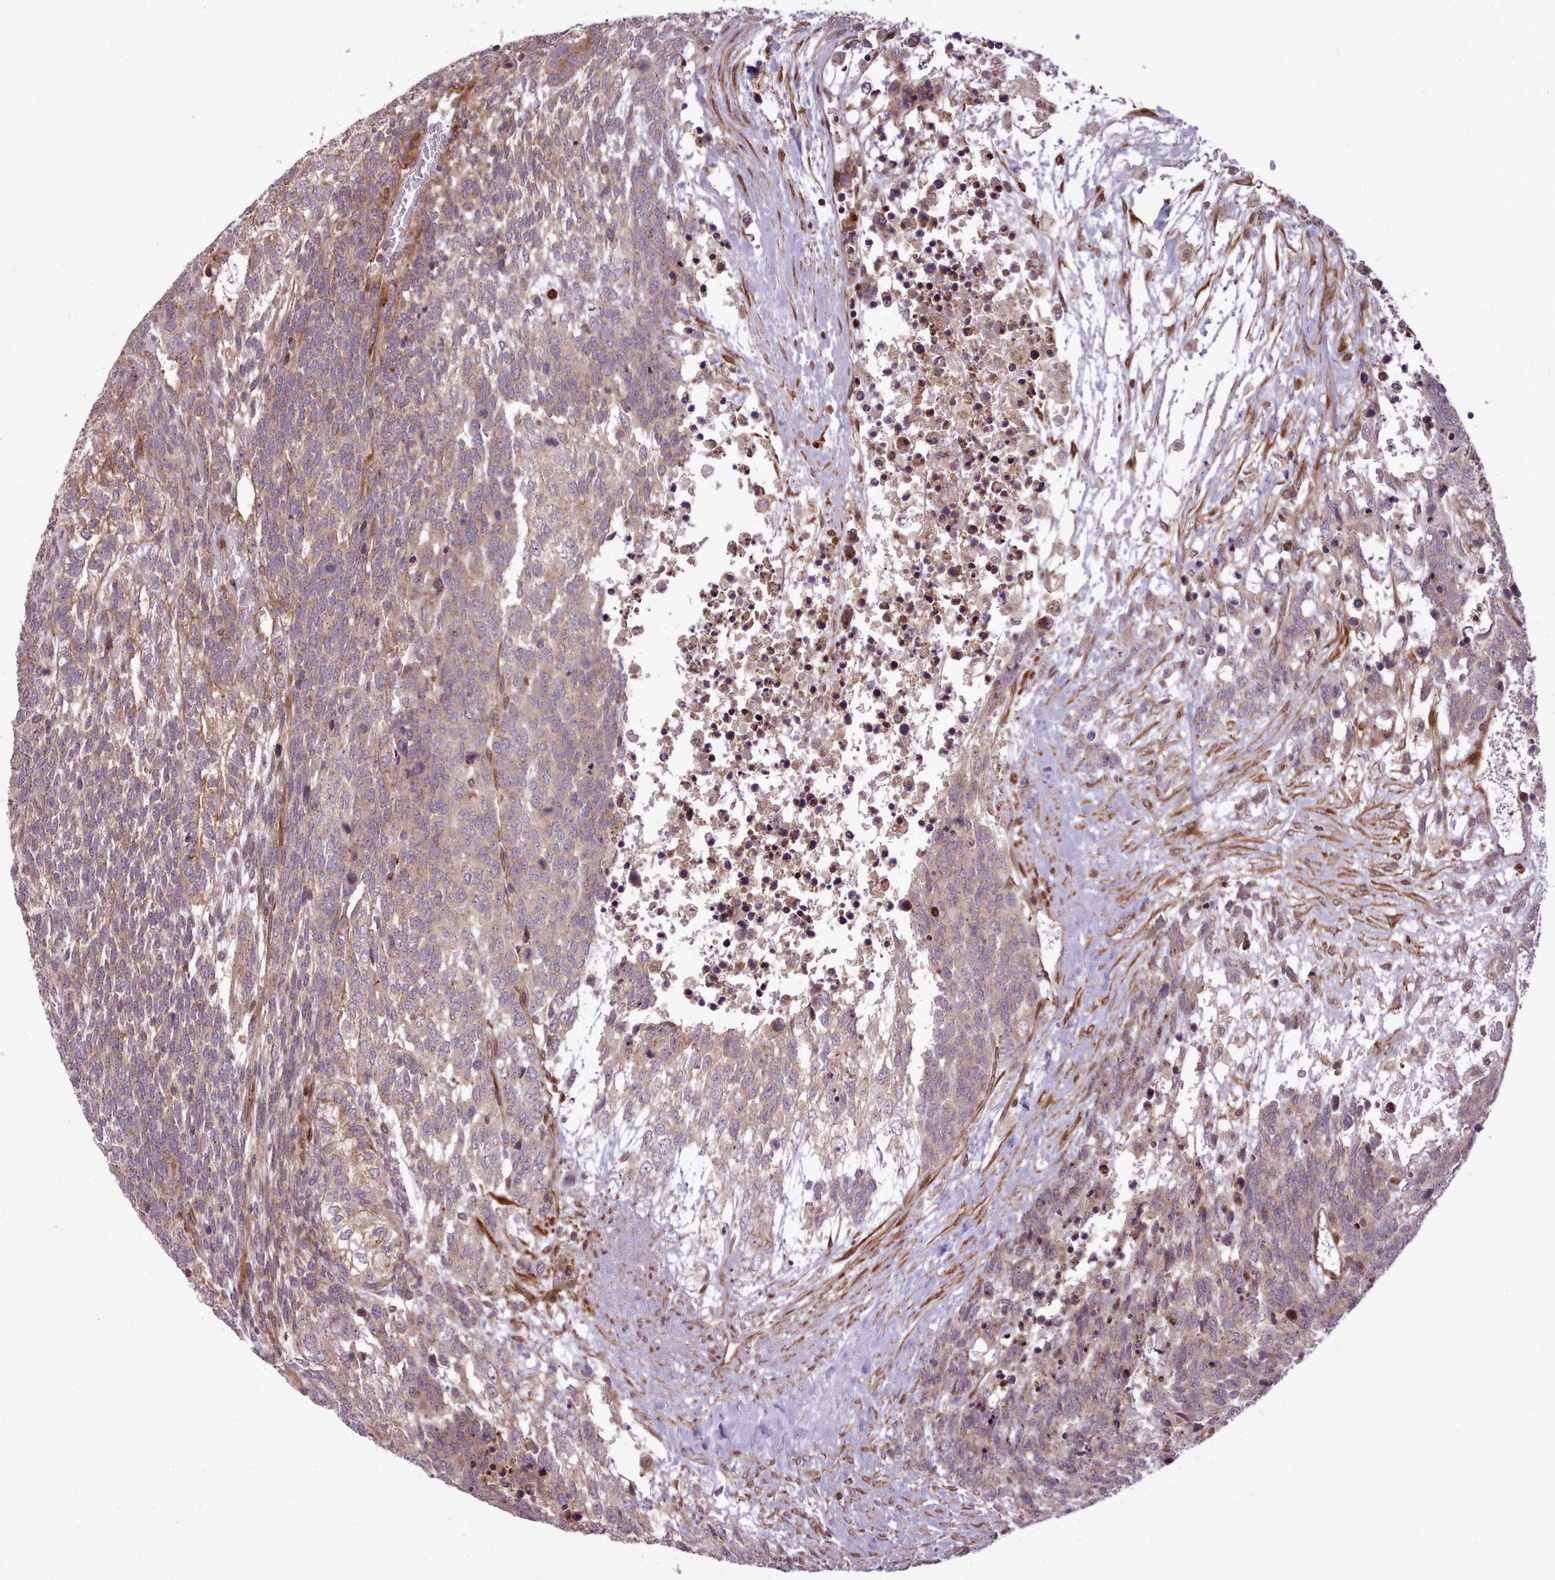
{"staining": {"intensity": "moderate", "quantity": ">75%", "location": "cytoplasmic/membranous"}, "tissue": "testis cancer", "cell_type": "Tumor cells", "image_type": "cancer", "snomed": [{"axis": "morphology", "description": "Carcinoma, Embryonal, NOS"}, {"axis": "topography", "description": "Testis"}], "caption": "Protein expression analysis of human testis cancer reveals moderate cytoplasmic/membranous expression in about >75% of tumor cells.", "gene": "NLRP7", "patient": {"sex": "male", "age": 23}}